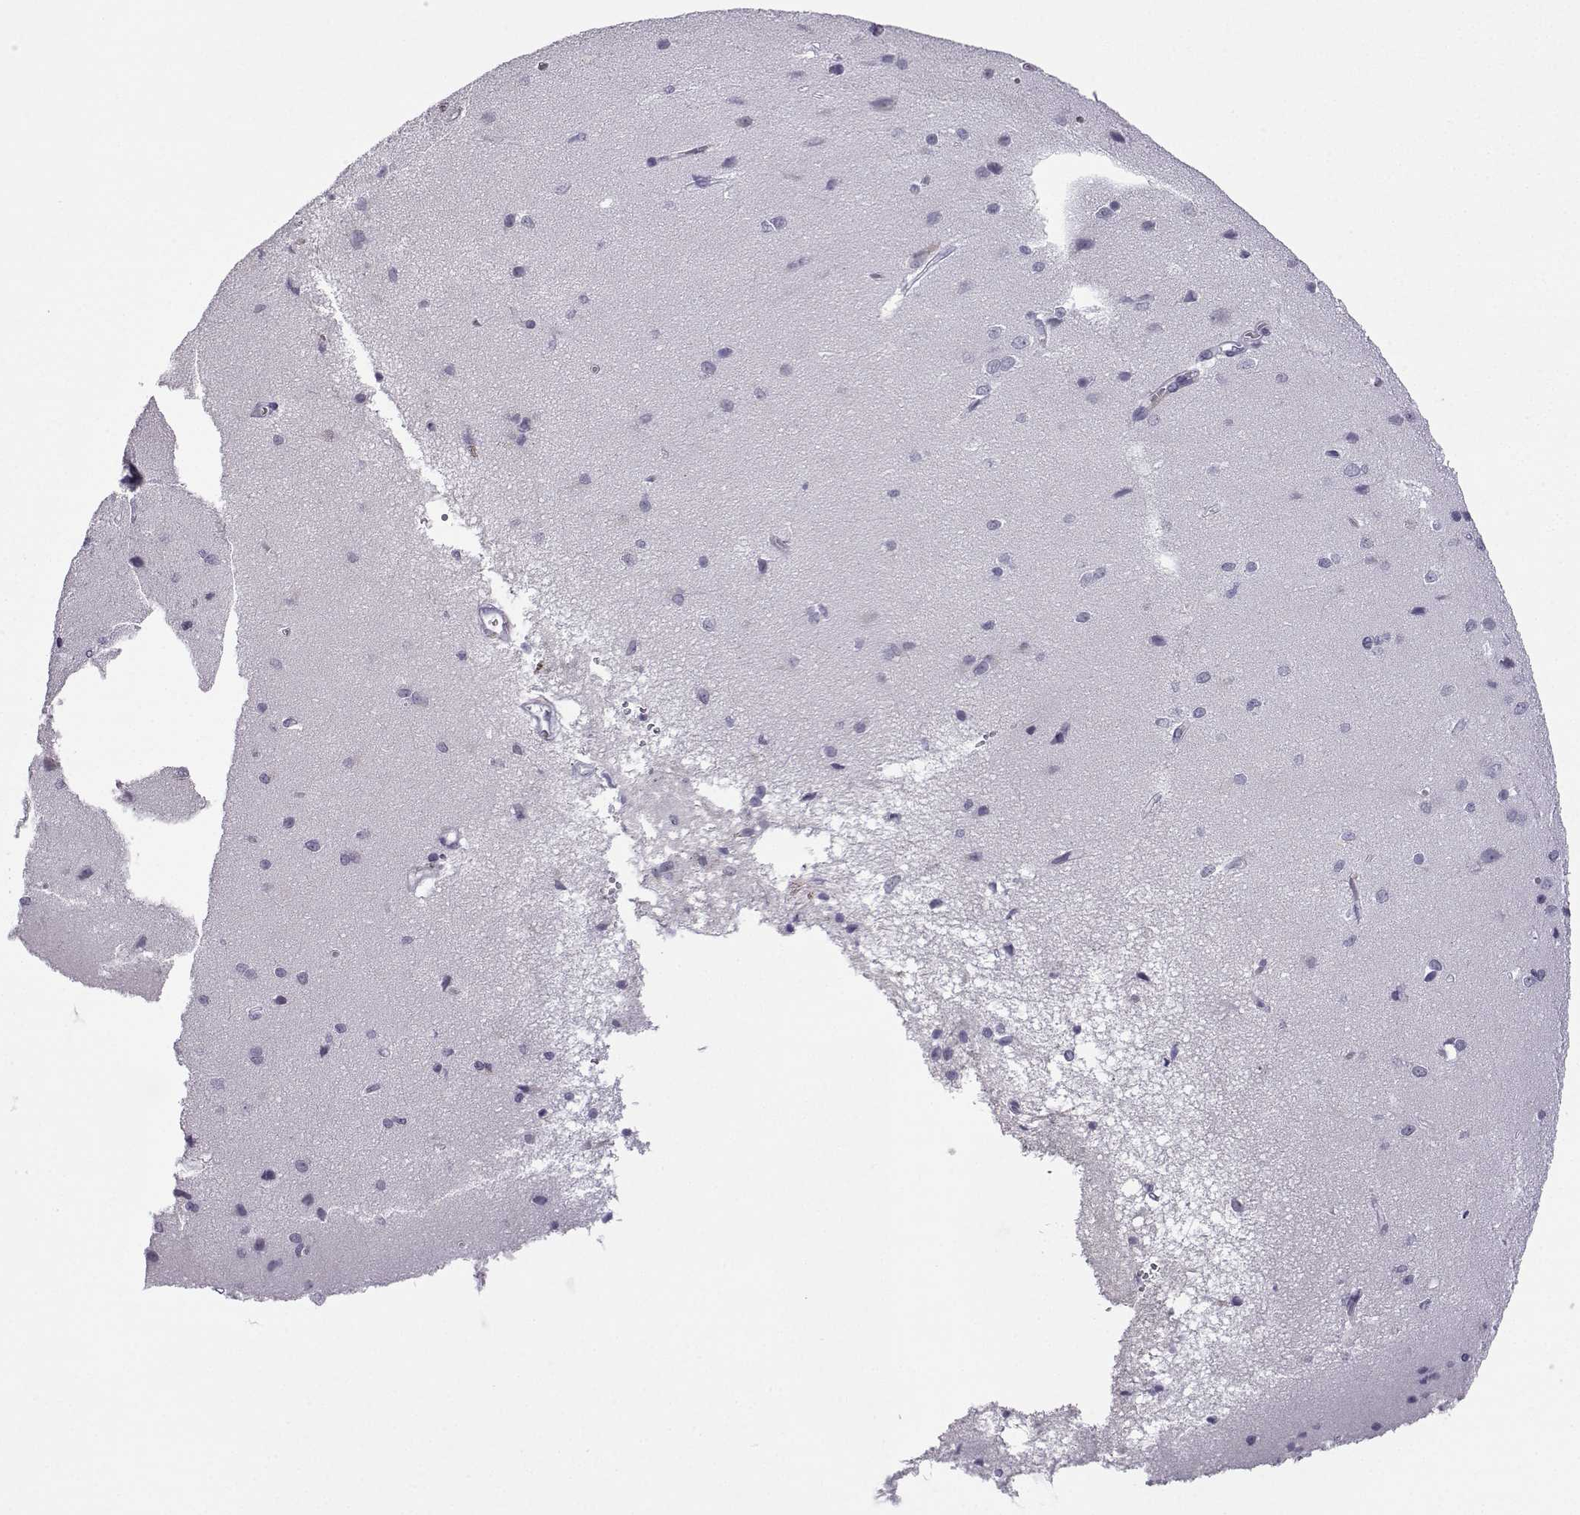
{"staining": {"intensity": "negative", "quantity": "none", "location": "none"}, "tissue": "cerebral cortex", "cell_type": "Endothelial cells", "image_type": "normal", "snomed": [{"axis": "morphology", "description": "Normal tissue, NOS"}, {"axis": "topography", "description": "Cerebral cortex"}], "caption": "Normal cerebral cortex was stained to show a protein in brown. There is no significant positivity in endothelial cells. (Stains: DAB immunohistochemistry (IHC) with hematoxylin counter stain, Microscopy: brightfield microscopy at high magnification).", "gene": "MRGBP", "patient": {"sex": "male", "age": 37}}